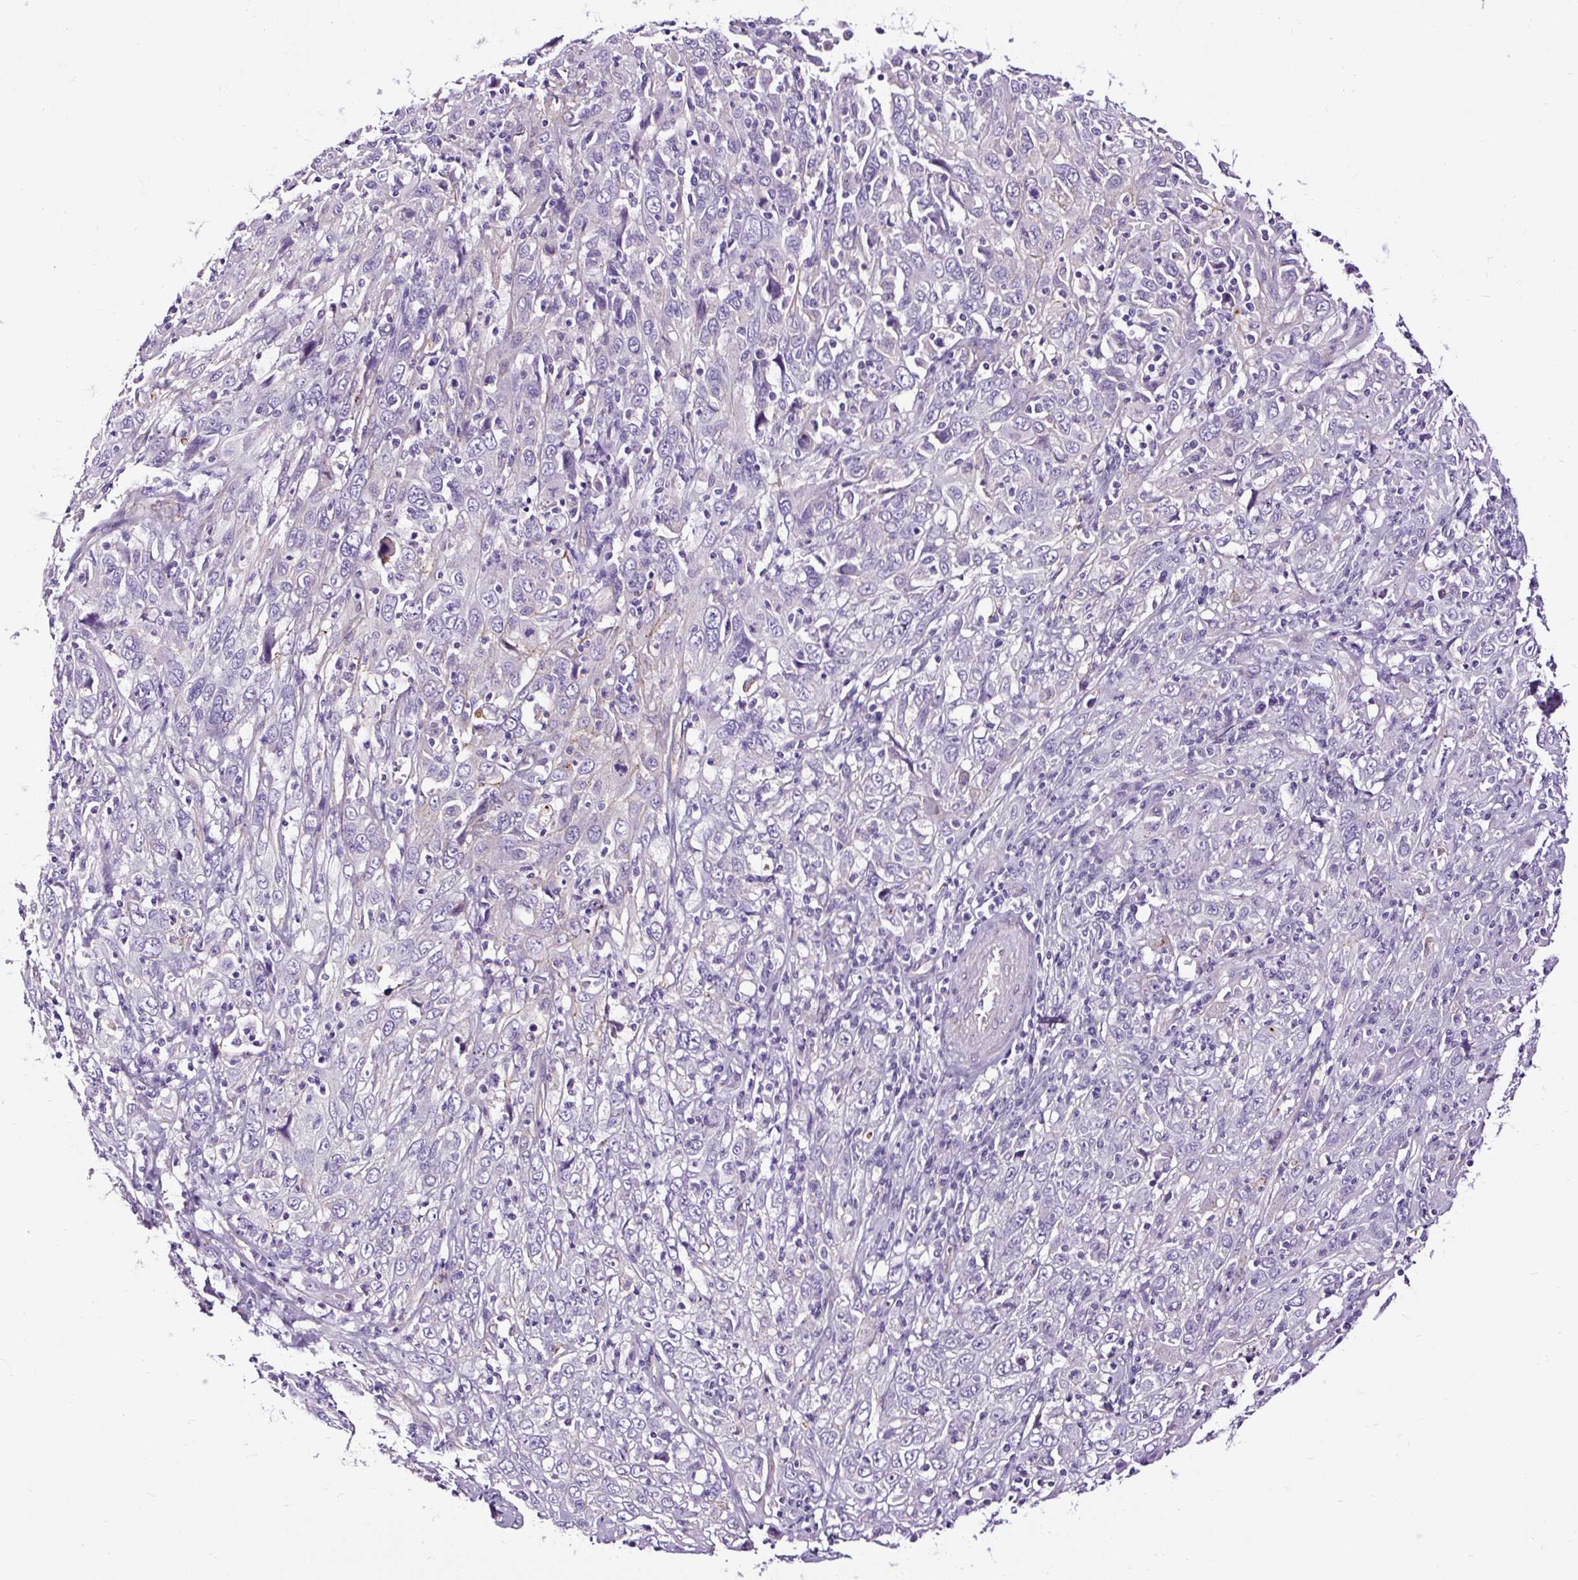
{"staining": {"intensity": "negative", "quantity": "none", "location": "none"}, "tissue": "cervical cancer", "cell_type": "Tumor cells", "image_type": "cancer", "snomed": [{"axis": "morphology", "description": "Squamous cell carcinoma, NOS"}, {"axis": "topography", "description": "Cervix"}], "caption": "This micrograph is of cervical squamous cell carcinoma stained with immunohistochemistry (IHC) to label a protein in brown with the nuclei are counter-stained blue. There is no staining in tumor cells. (Stains: DAB immunohistochemistry with hematoxylin counter stain, Microscopy: brightfield microscopy at high magnification).", "gene": "SLC7A8", "patient": {"sex": "female", "age": 46}}